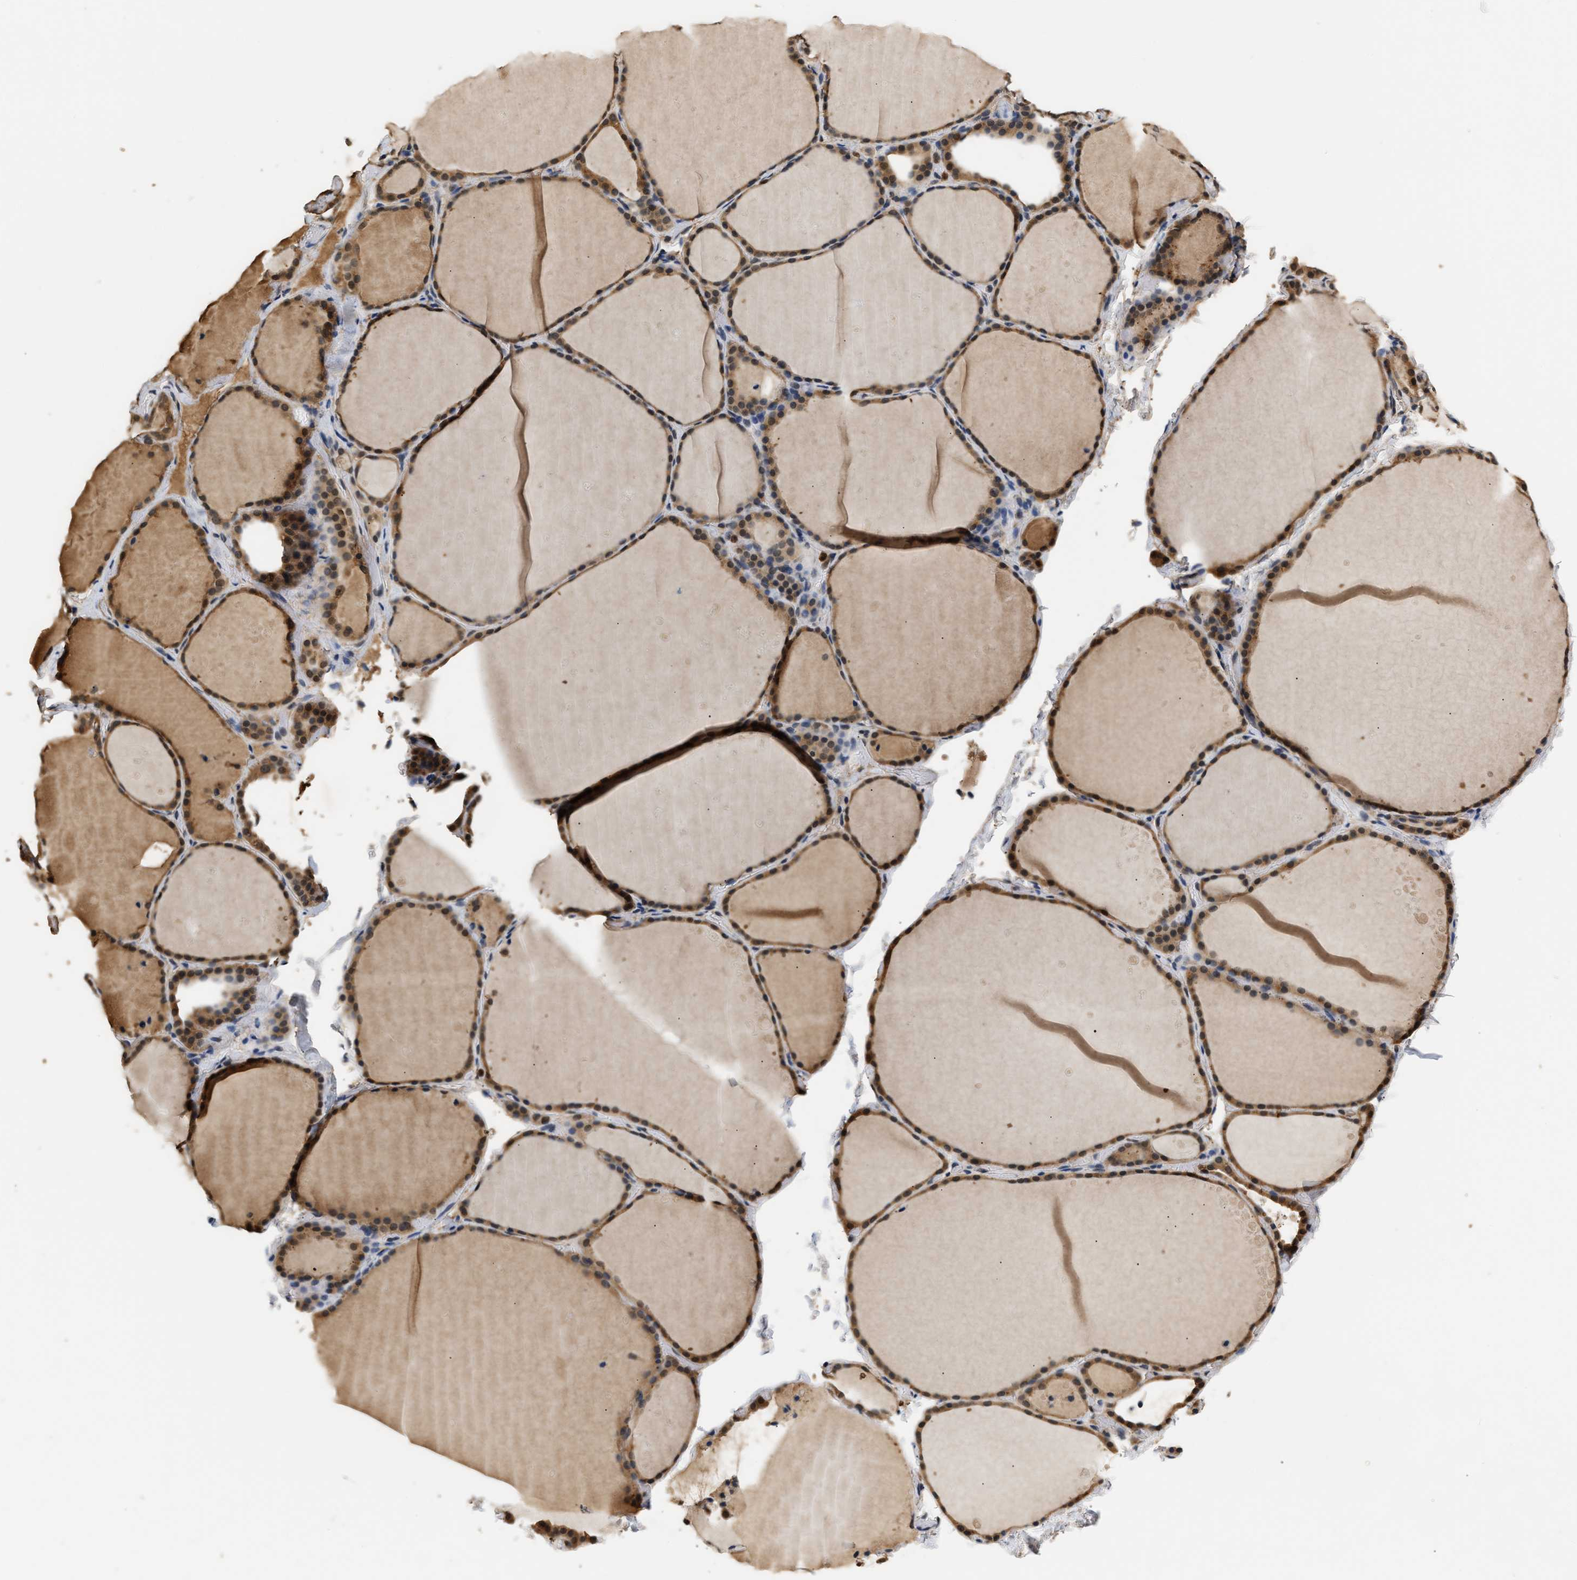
{"staining": {"intensity": "moderate", "quantity": ">75%", "location": "cytoplasmic/membranous"}, "tissue": "thyroid gland", "cell_type": "Glandular cells", "image_type": "normal", "snomed": [{"axis": "morphology", "description": "Normal tissue, NOS"}, {"axis": "topography", "description": "Thyroid gland"}], "caption": "Immunohistochemistry (IHC) micrograph of normal human thyroid gland stained for a protein (brown), which reveals medium levels of moderate cytoplasmic/membranous expression in approximately >75% of glandular cells.", "gene": "GPI", "patient": {"sex": "female", "age": 44}}